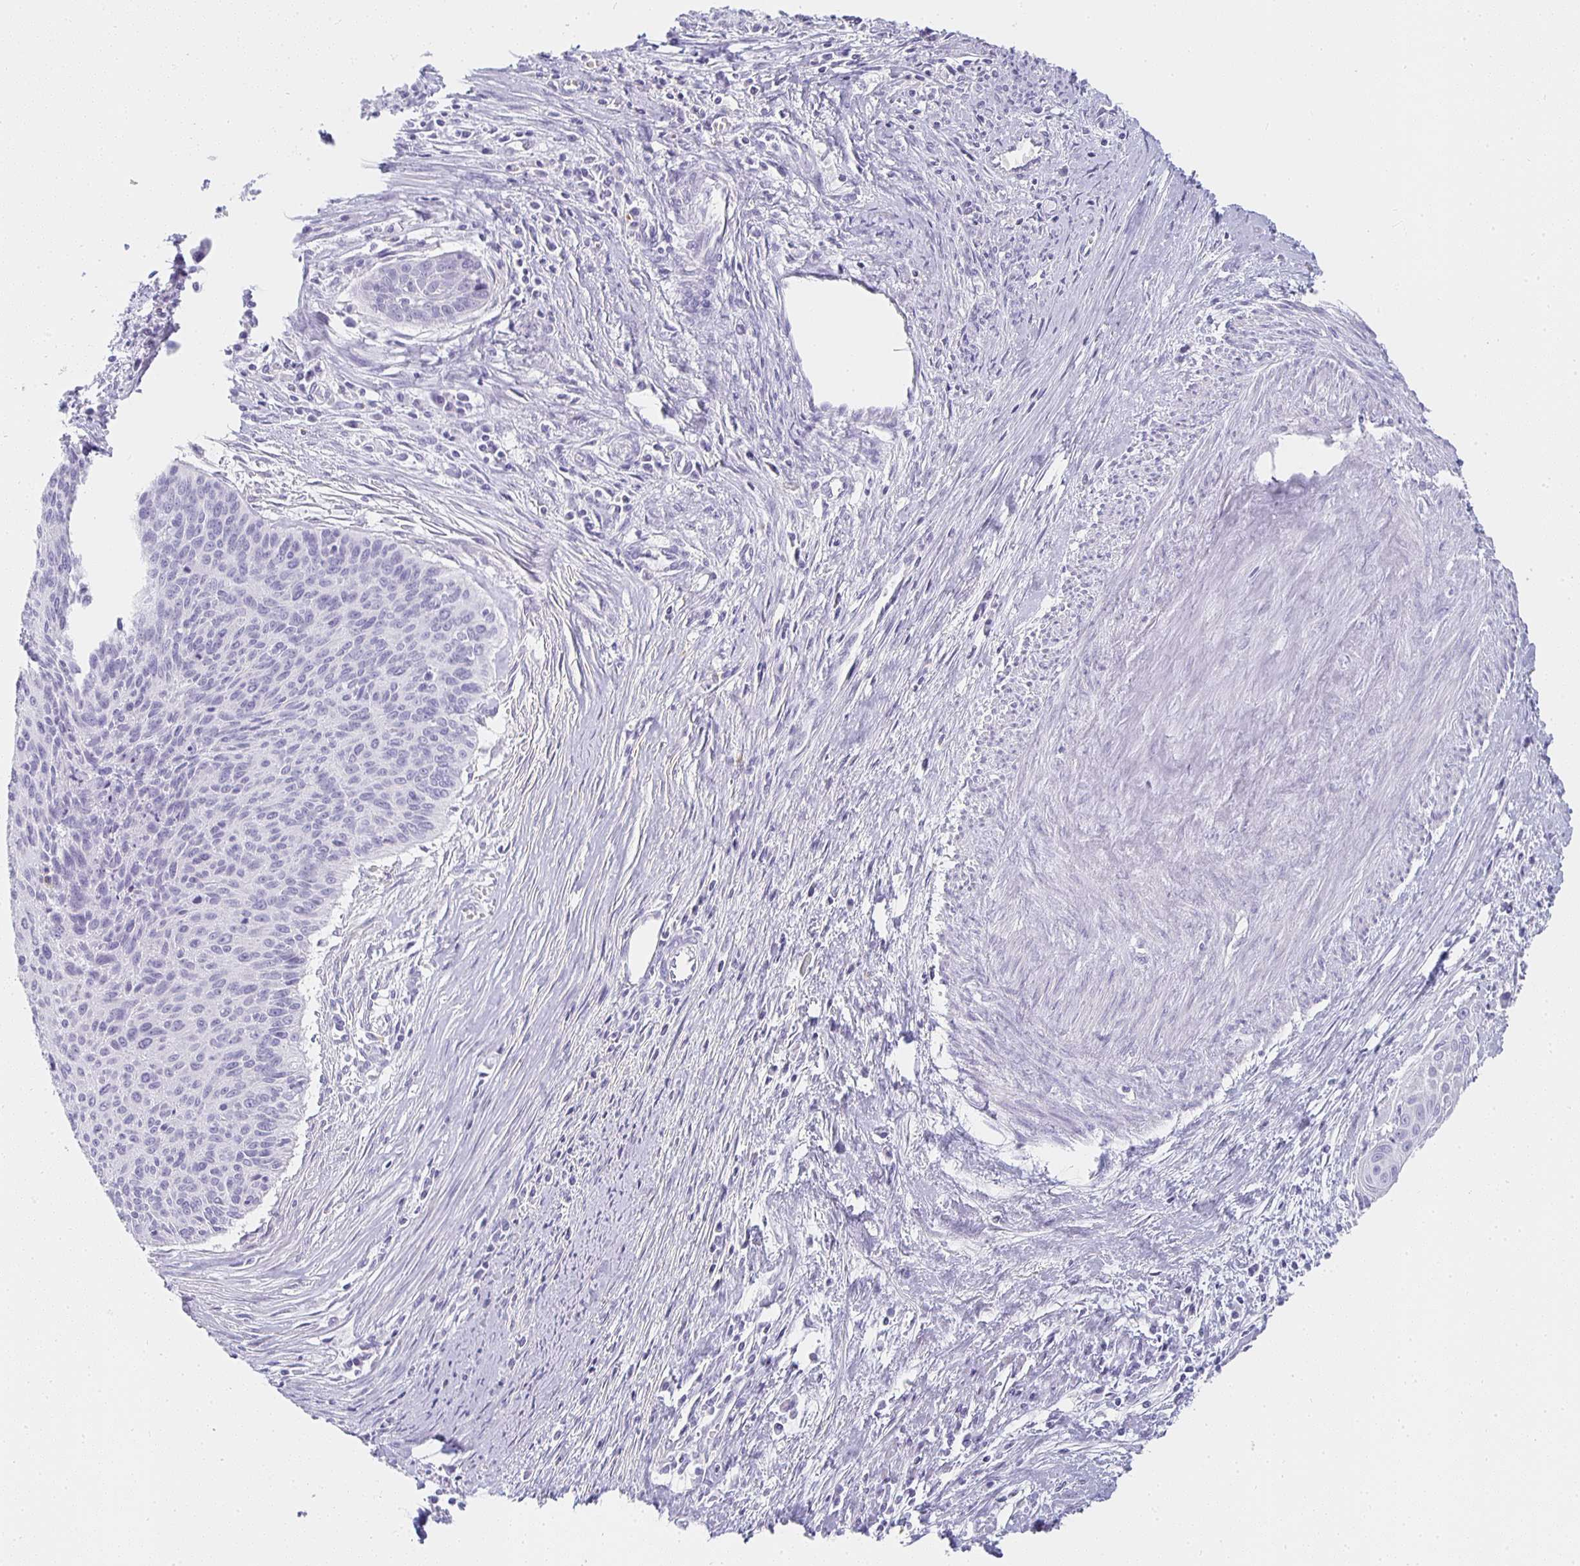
{"staining": {"intensity": "negative", "quantity": "none", "location": "none"}, "tissue": "cervical cancer", "cell_type": "Tumor cells", "image_type": "cancer", "snomed": [{"axis": "morphology", "description": "Squamous cell carcinoma, NOS"}, {"axis": "topography", "description": "Cervix"}], "caption": "This is a micrograph of IHC staining of cervical cancer, which shows no expression in tumor cells. (Brightfield microscopy of DAB (3,3'-diaminobenzidine) immunohistochemistry at high magnification).", "gene": "TPSD1", "patient": {"sex": "female", "age": 55}}